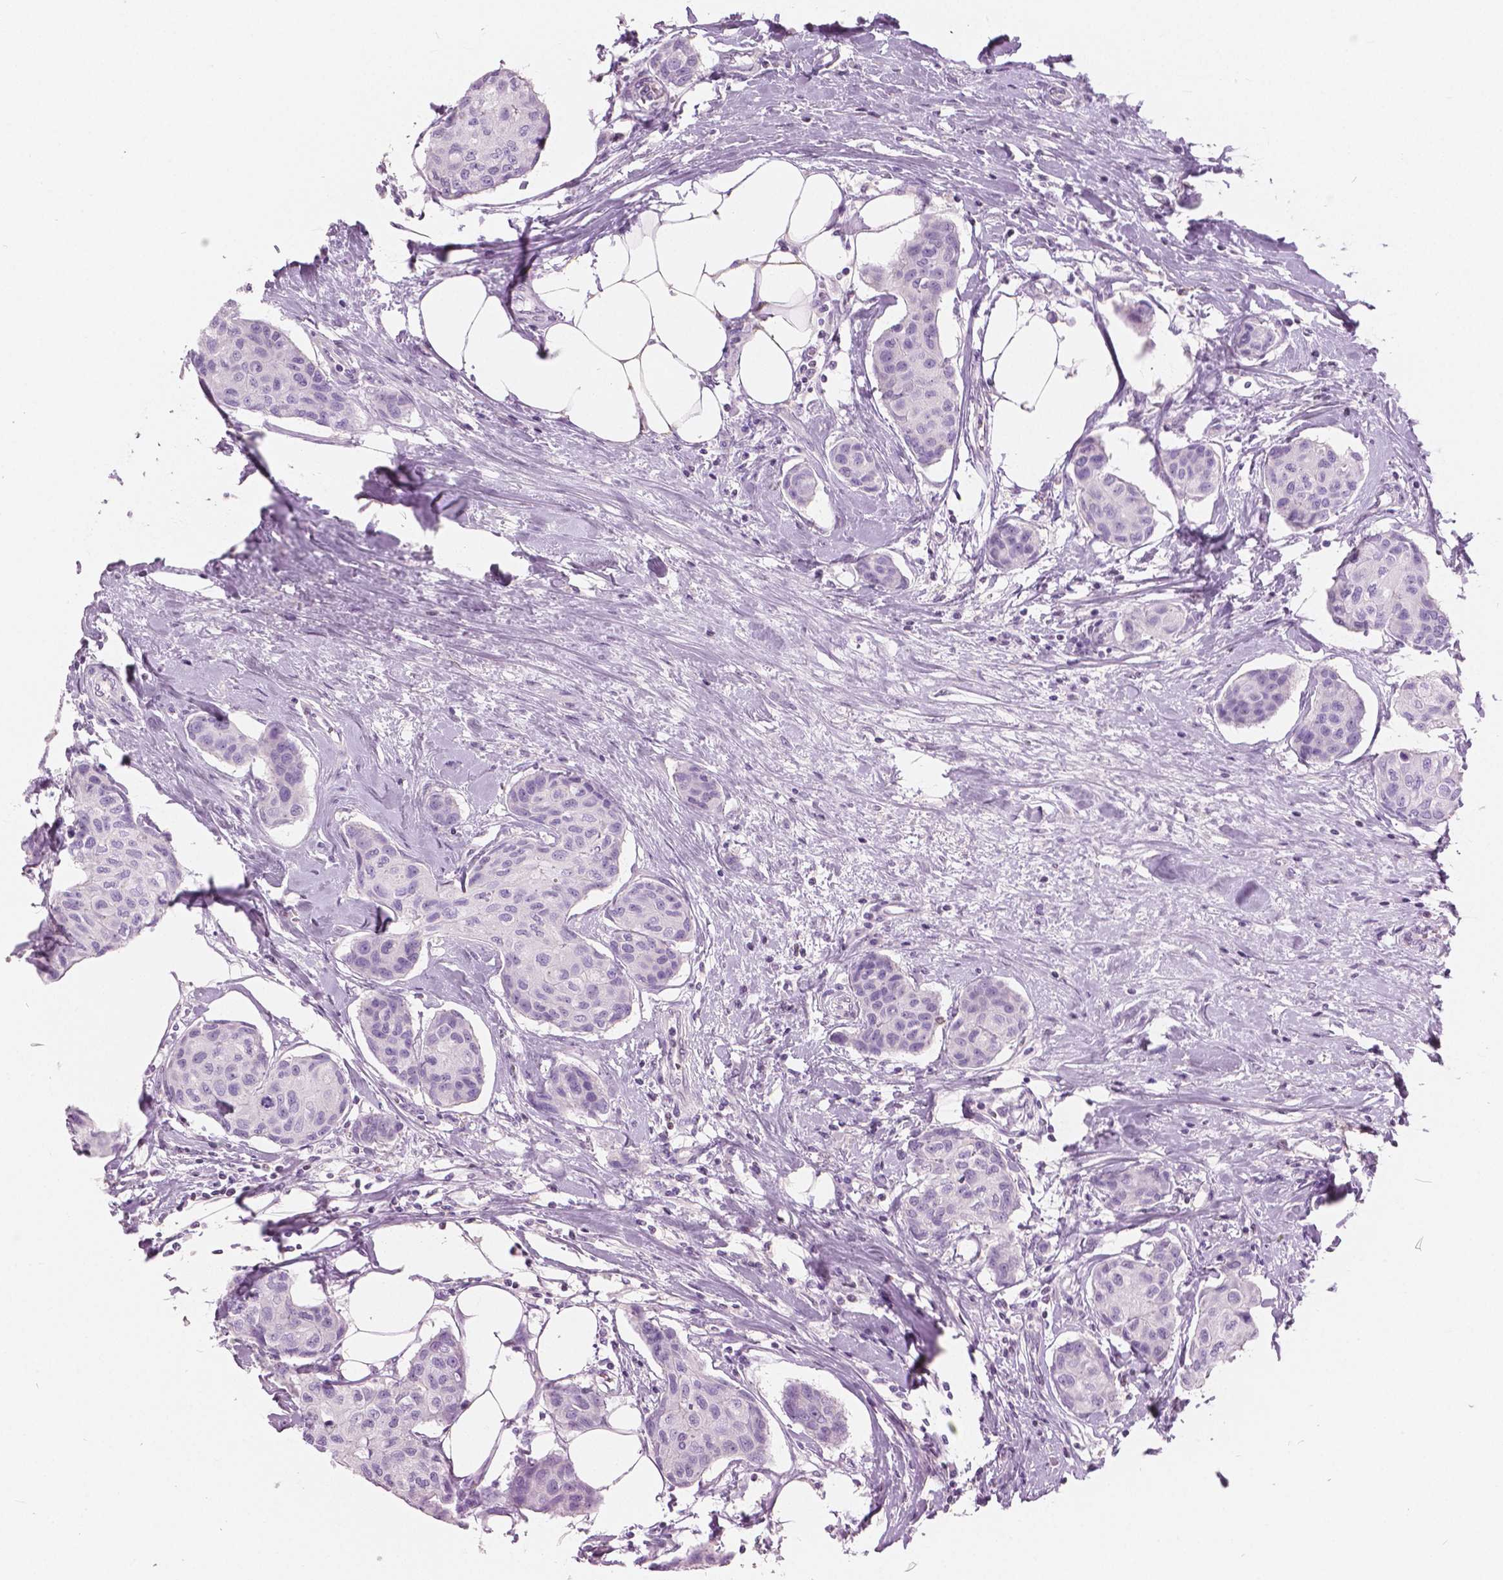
{"staining": {"intensity": "negative", "quantity": "none", "location": "none"}, "tissue": "breast cancer", "cell_type": "Tumor cells", "image_type": "cancer", "snomed": [{"axis": "morphology", "description": "Duct carcinoma"}, {"axis": "topography", "description": "Breast"}], "caption": "This is a image of immunohistochemistry (IHC) staining of breast infiltrating ductal carcinoma, which shows no positivity in tumor cells. (Immunohistochemistry, brightfield microscopy, high magnification).", "gene": "GALM", "patient": {"sex": "female", "age": 80}}